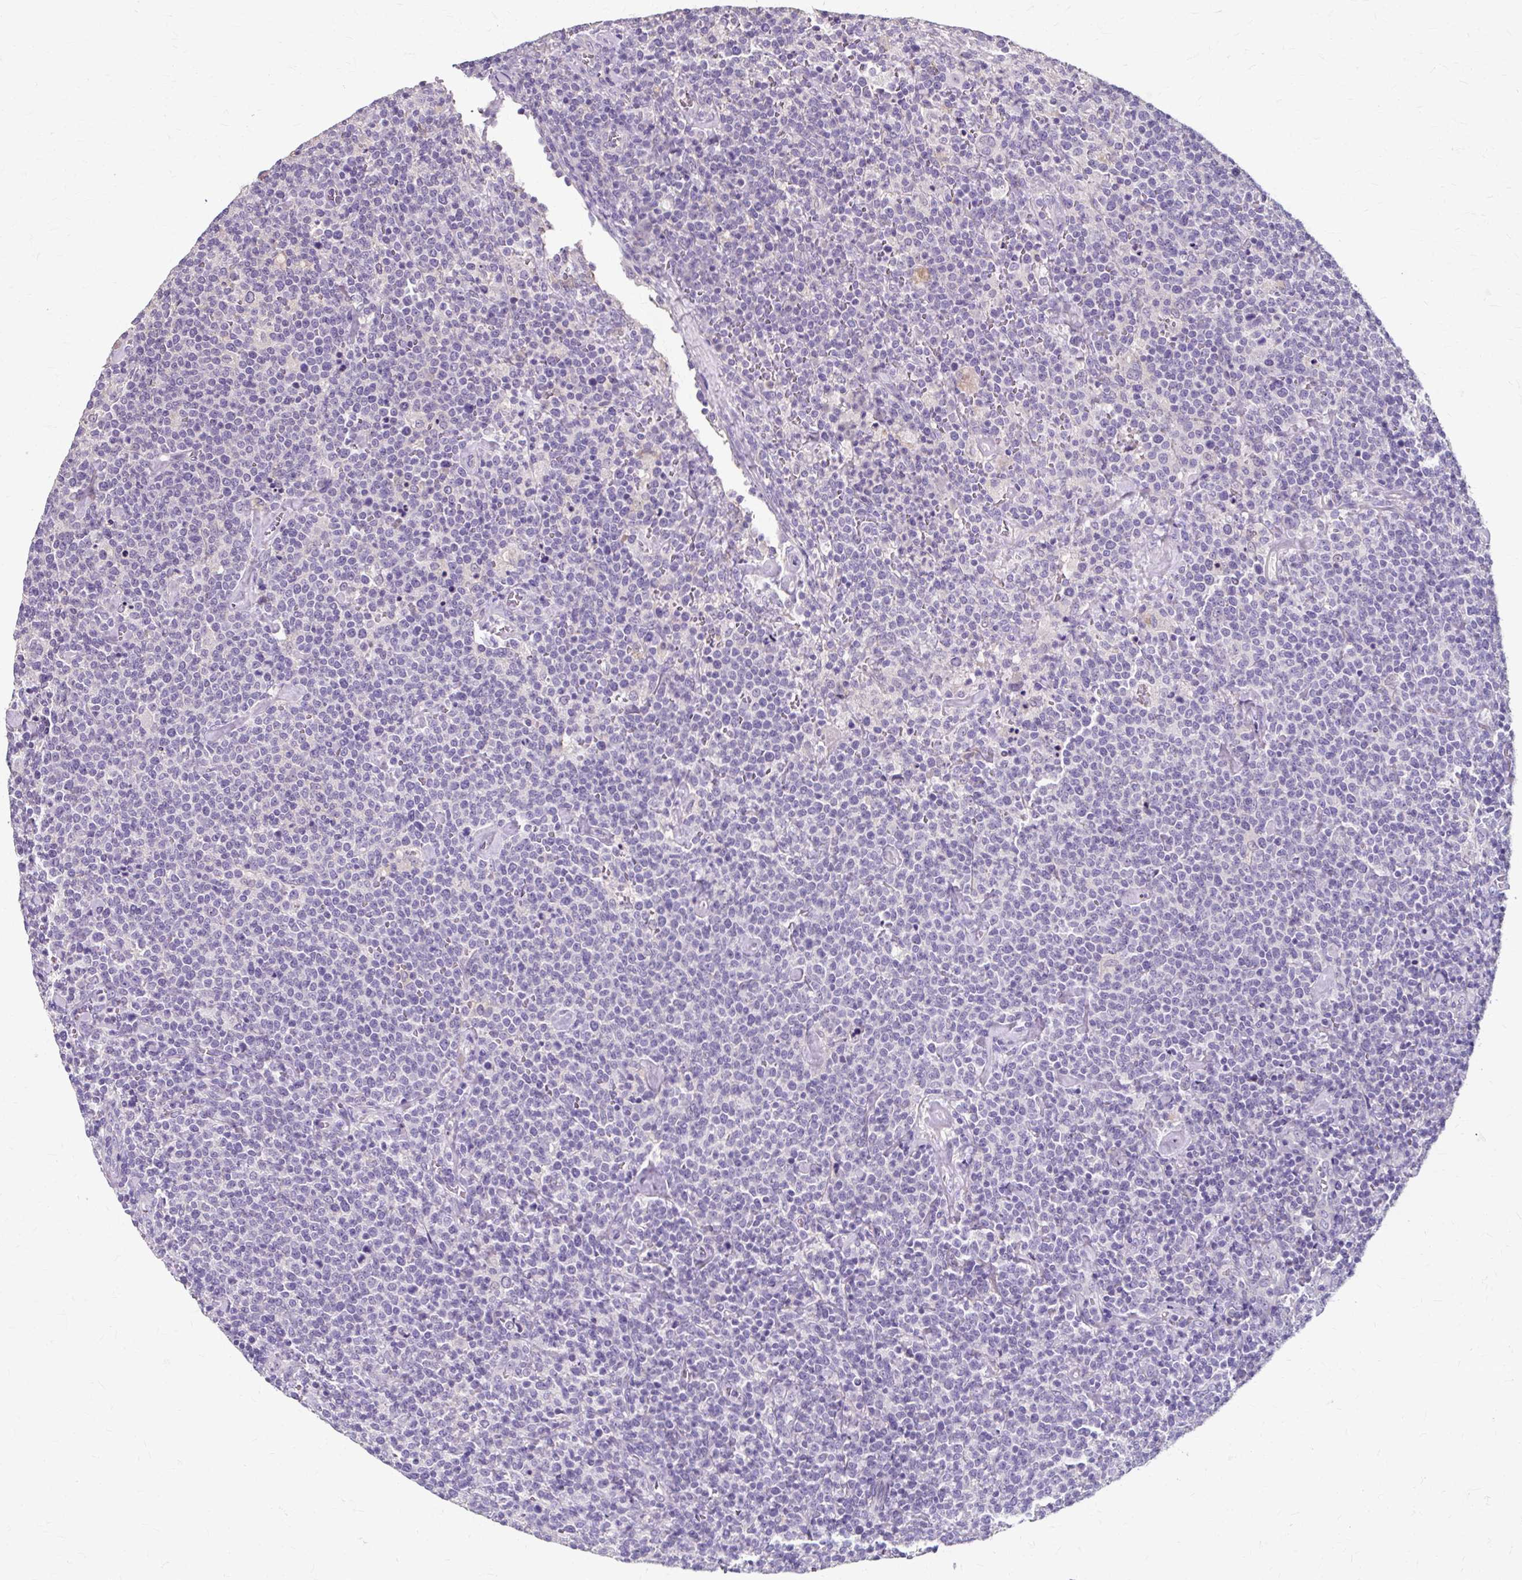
{"staining": {"intensity": "negative", "quantity": "none", "location": "none"}, "tissue": "lymphoma", "cell_type": "Tumor cells", "image_type": "cancer", "snomed": [{"axis": "morphology", "description": "Malignant lymphoma, non-Hodgkin's type, High grade"}, {"axis": "topography", "description": "Lymph node"}], "caption": "The immunohistochemistry micrograph has no significant staining in tumor cells of lymphoma tissue.", "gene": "KLHL24", "patient": {"sex": "male", "age": 61}}